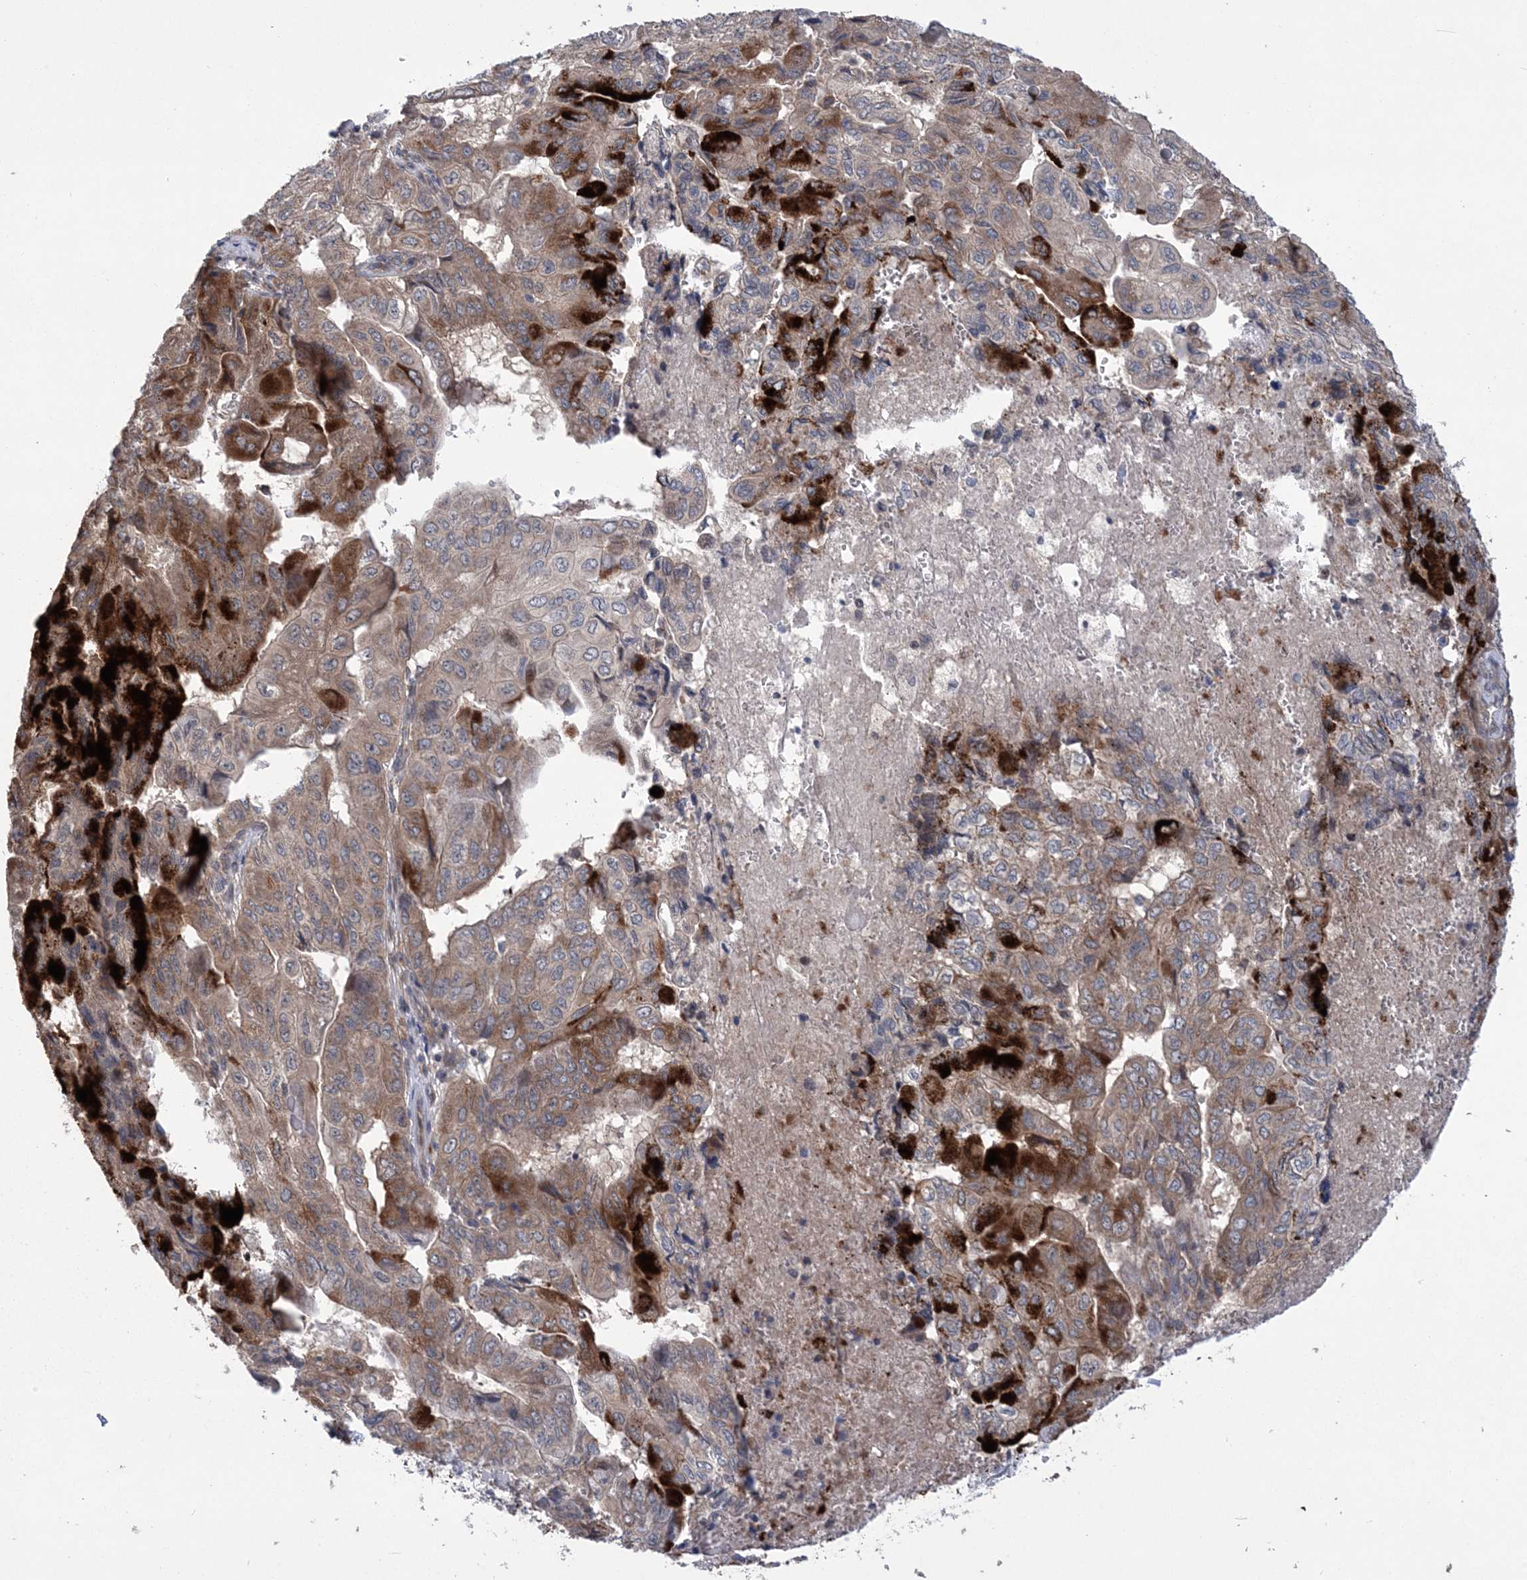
{"staining": {"intensity": "strong", "quantity": "25%-75%", "location": "cytoplasmic/membranous"}, "tissue": "pancreatic cancer", "cell_type": "Tumor cells", "image_type": "cancer", "snomed": [{"axis": "morphology", "description": "Adenocarcinoma, NOS"}, {"axis": "topography", "description": "Pancreas"}], "caption": "Tumor cells reveal high levels of strong cytoplasmic/membranous expression in about 25%-75% of cells in human pancreatic cancer. (Stains: DAB in brown, nuclei in blue, Microscopy: brightfield microscopy at high magnification).", "gene": "MTRF1L", "patient": {"sex": "male", "age": 51}}